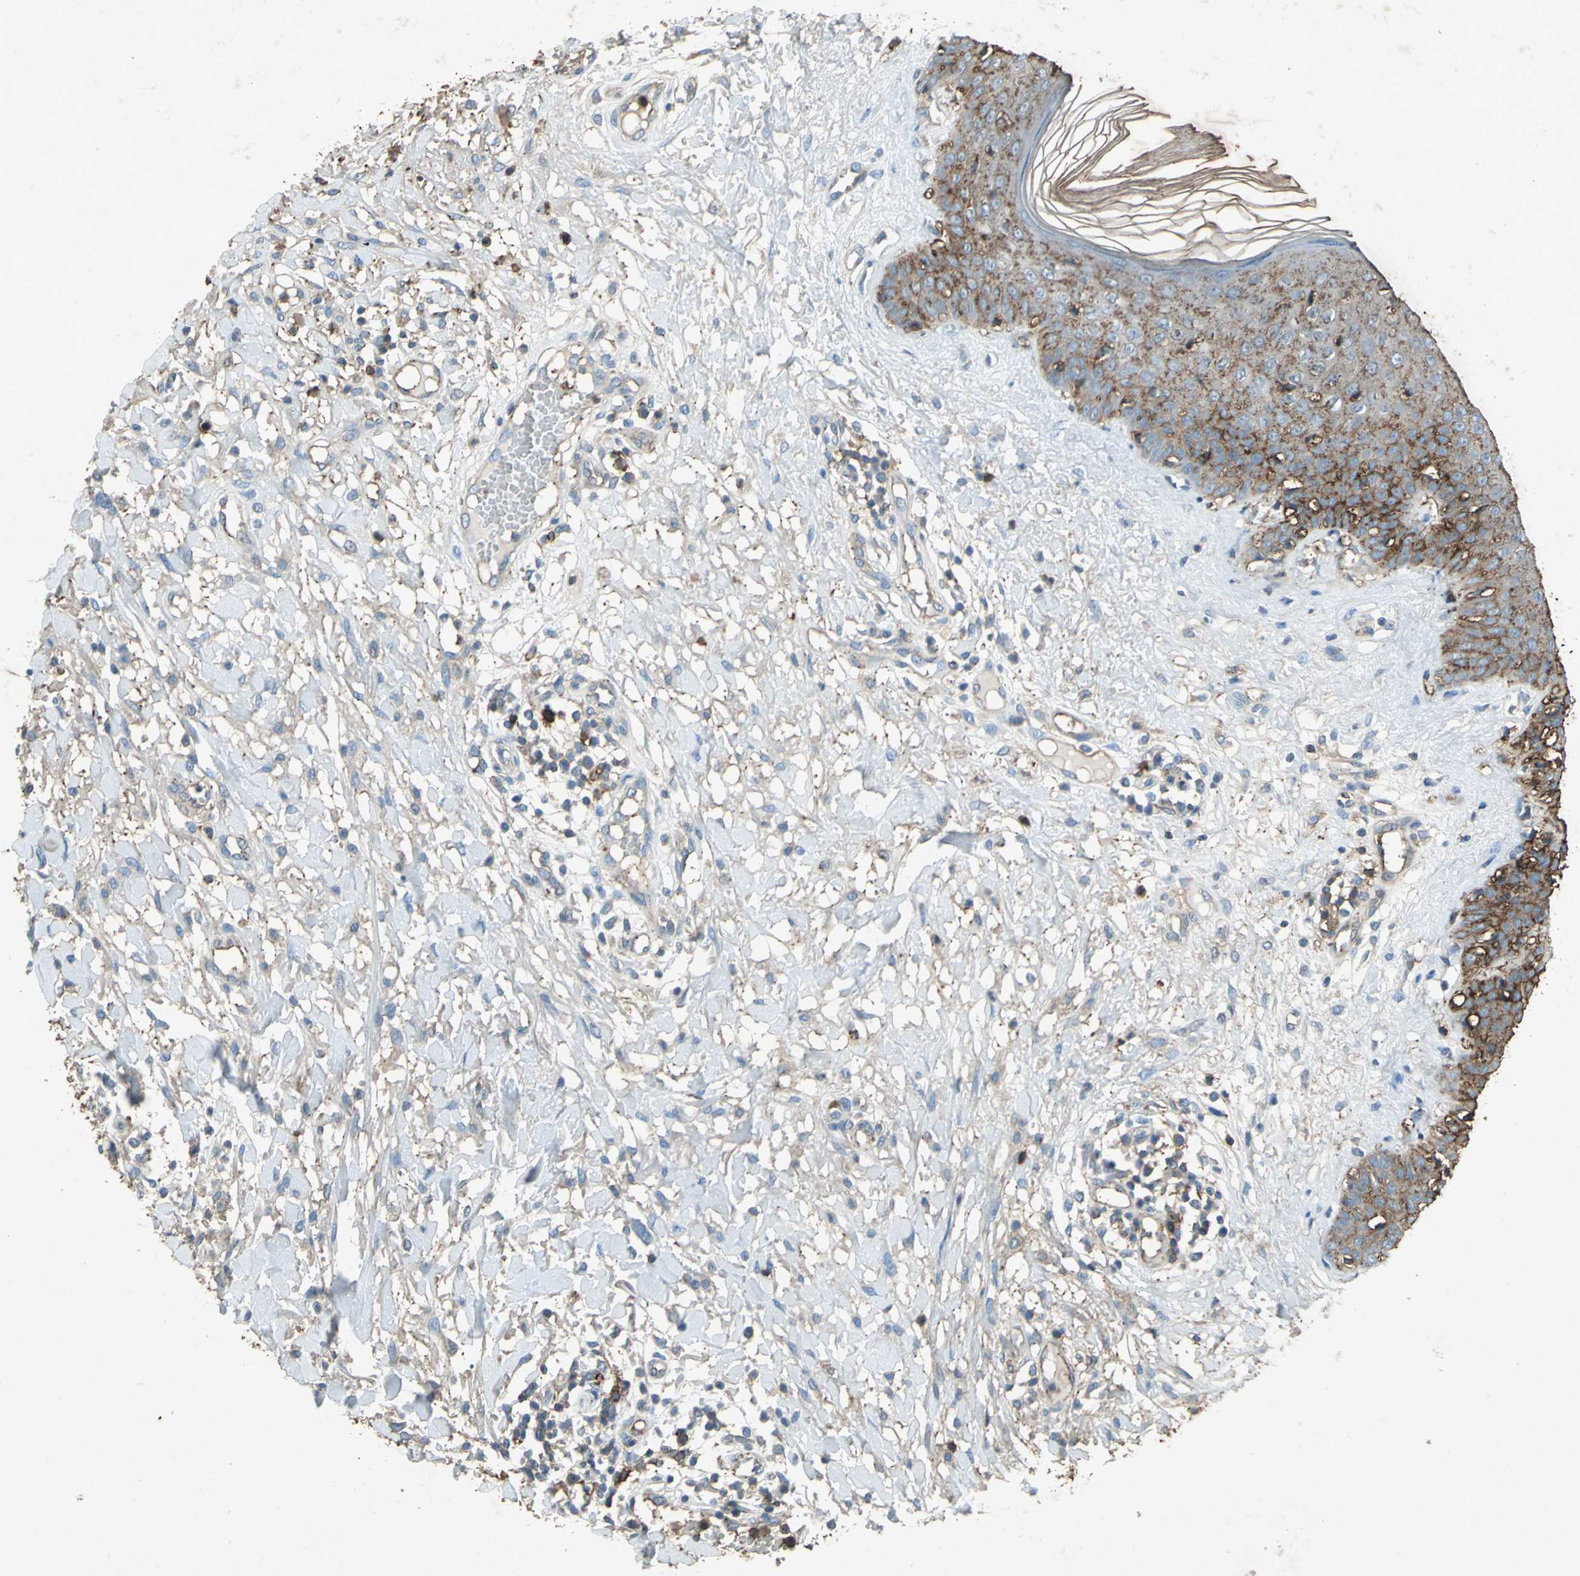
{"staining": {"intensity": "weak", "quantity": "25%-75%", "location": "cytoplasmic/membranous"}, "tissue": "skin cancer", "cell_type": "Tumor cells", "image_type": "cancer", "snomed": [{"axis": "morphology", "description": "Squamous cell carcinoma, NOS"}, {"axis": "topography", "description": "Skin"}], "caption": "Weak cytoplasmic/membranous protein staining is identified in approximately 25%-75% of tumor cells in skin cancer (squamous cell carcinoma). Ihc stains the protein in brown and the nuclei are stained blue.", "gene": "CCR6", "patient": {"sex": "female", "age": 78}}